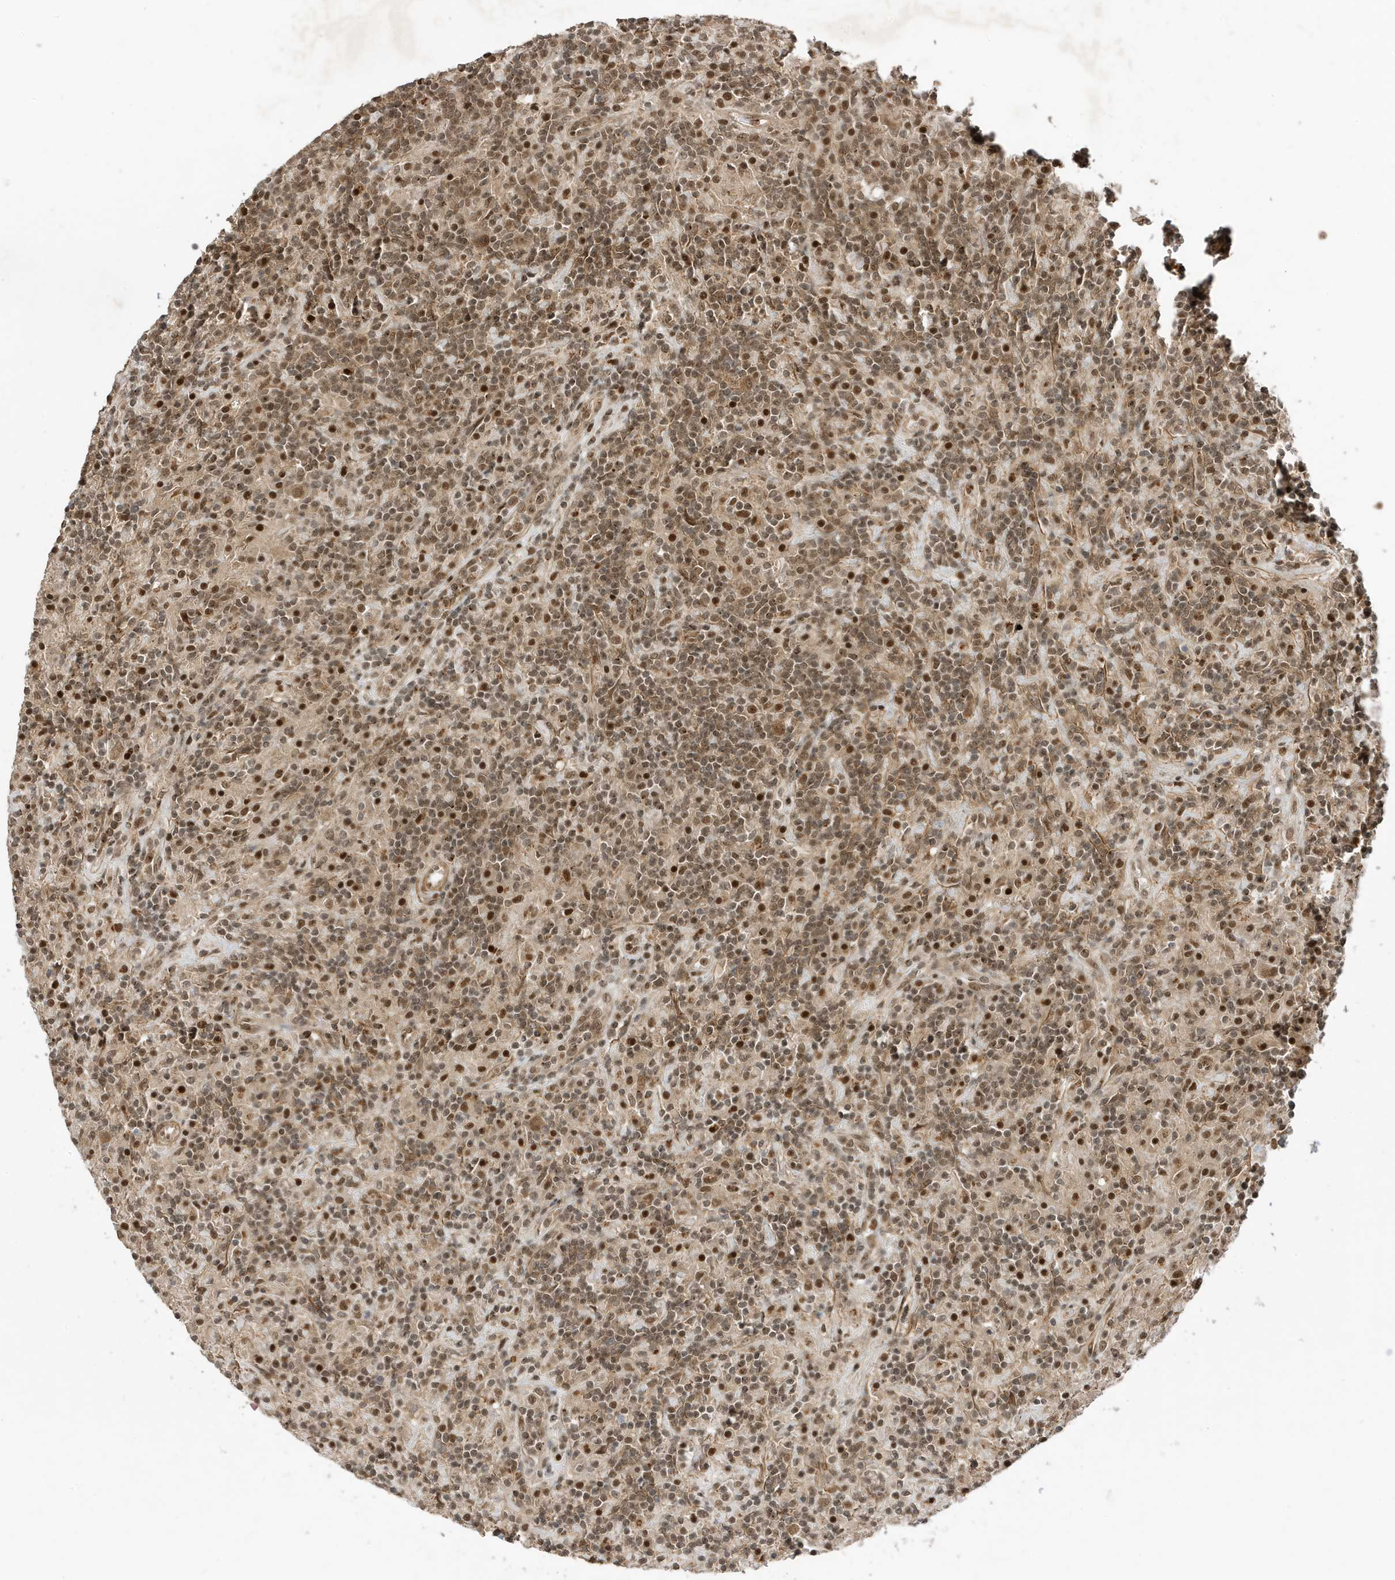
{"staining": {"intensity": "moderate", "quantity": ">75%", "location": "nuclear"}, "tissue": "lymphoma", "cell_type": "Tumor cells", "image_type": "cancer", "snomed": [{"axis": "morphology", "description": "Hodgkin's disease, NOS"}, {"axis": "topography", "description": "Lymph node"}], "caption": "Immunohistochemical staining of Hodgkin's disease reveals medium levels of moderate nuclear protein positivity in approximately >75% of tumor cells.", "gene": "MAST3", "patient": {"sex": "male", "age": 70}}